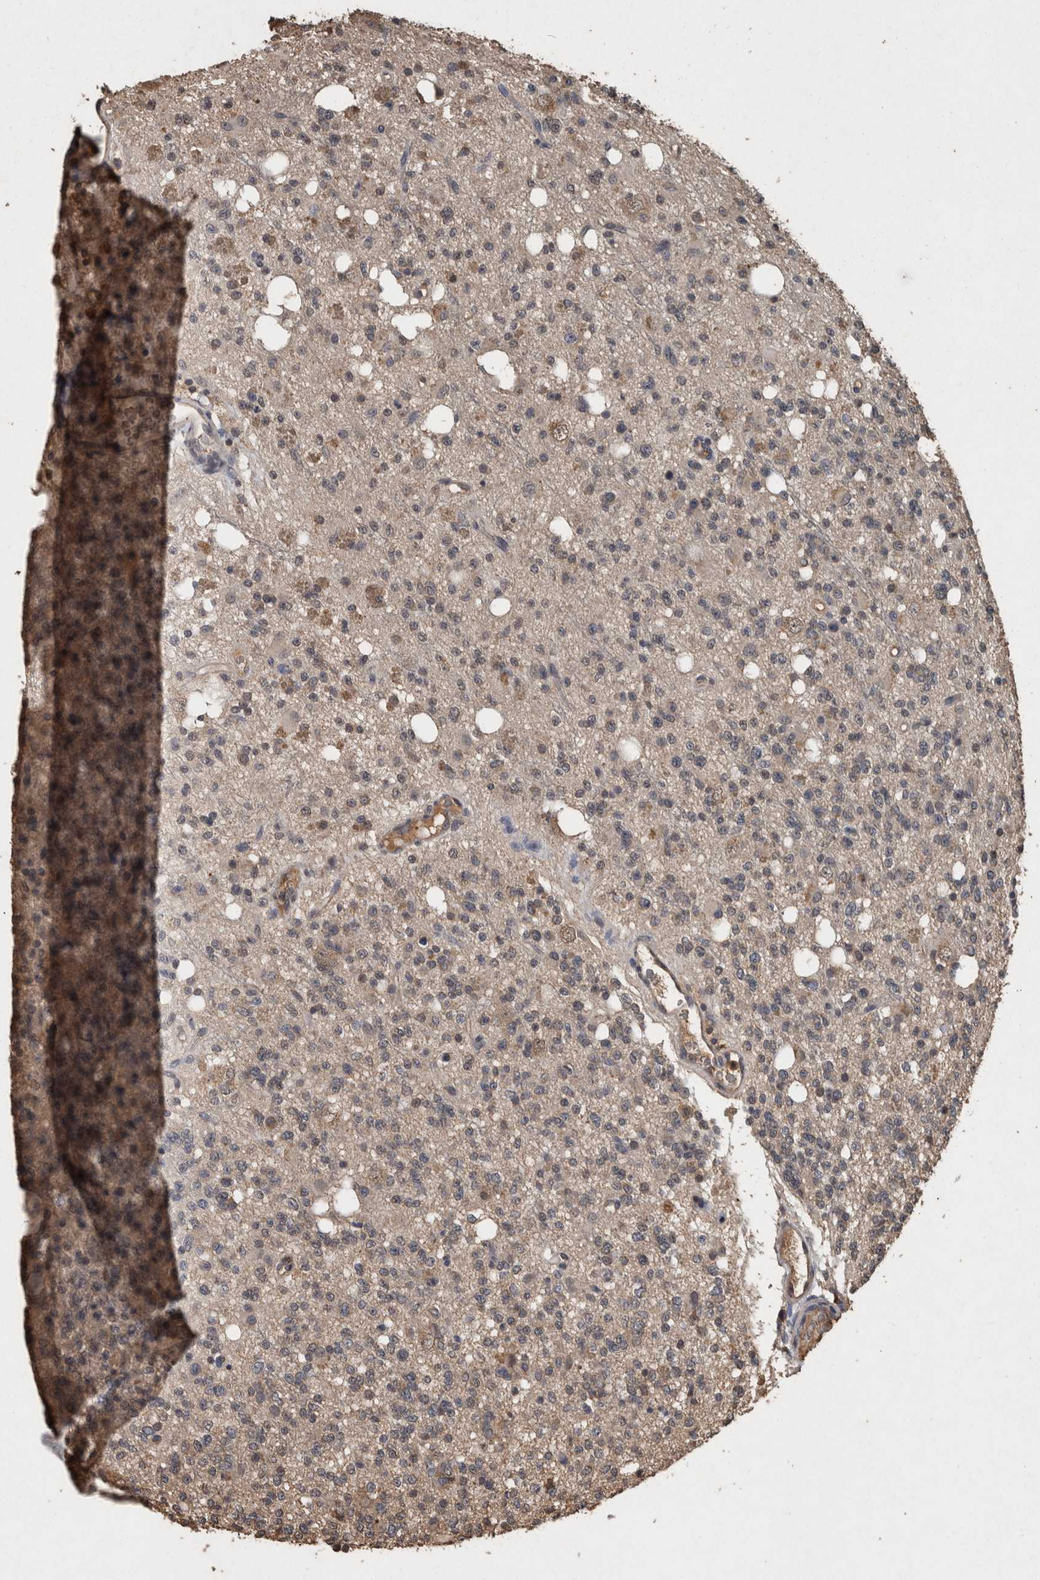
{"staining": {"intensity": "weak", "quantity": "<25%", "location": "cytoplasmic/membranous"}, "tissue": "glioma", "cell_type": "Tumor cells", "image_type": "cancer", "snomed": [{"axis": "morphology", "description": "Glioma, malignant, High grade"}, {"axis": "topography", "description": "Brain"}], "caption": "DAB immunohistochemical staining of human glioma reveals no significant positivity in tumor cells. The staining was performed using DAB (3,3'-diaminobenzidine) to visualize the protein expression in brown, while the nuclei were stained in blue with hematoxylin (Magnification: 20x).", "gene": "FGFRL1", "patient": {"sex": "female", "age": 62}}